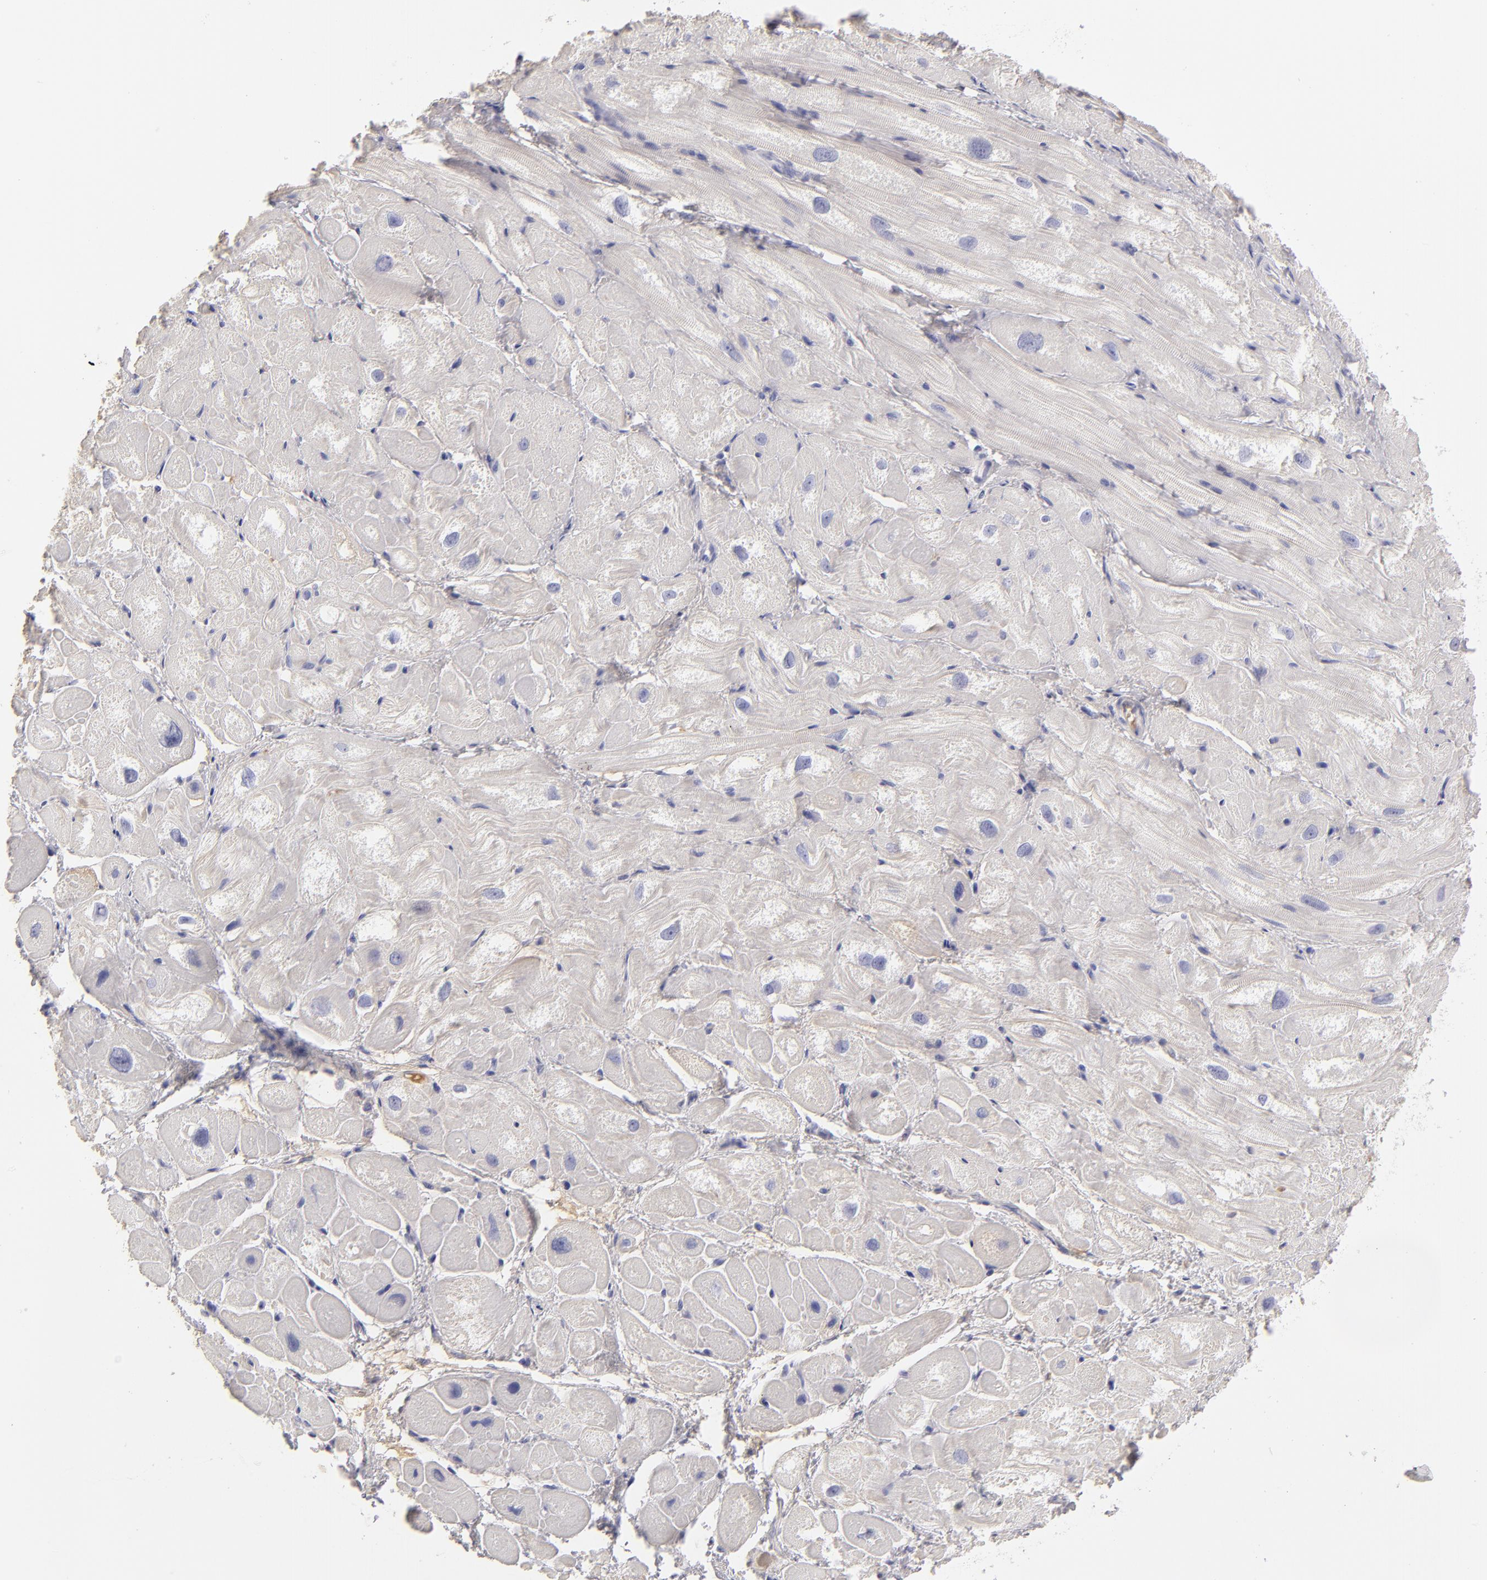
{"staining": {"intensity": "negative", "quantity": "none", "location": "none"}, "tissue": "heart muscle", "cell_type": "Cardiomyocytes", "image_type": "normal", "snomed": [{"axis": "morphology", "description": "Normal tissue, NOS"}, {"axis": "topography", "description": "Heart"}], "caption": "A photomicrograph of heart muscle stained for a protein exhibits no brown staining in cardiomyocytes.", "gene": "SERPINA1", "patient": {"sex": "male", "age": 49}}